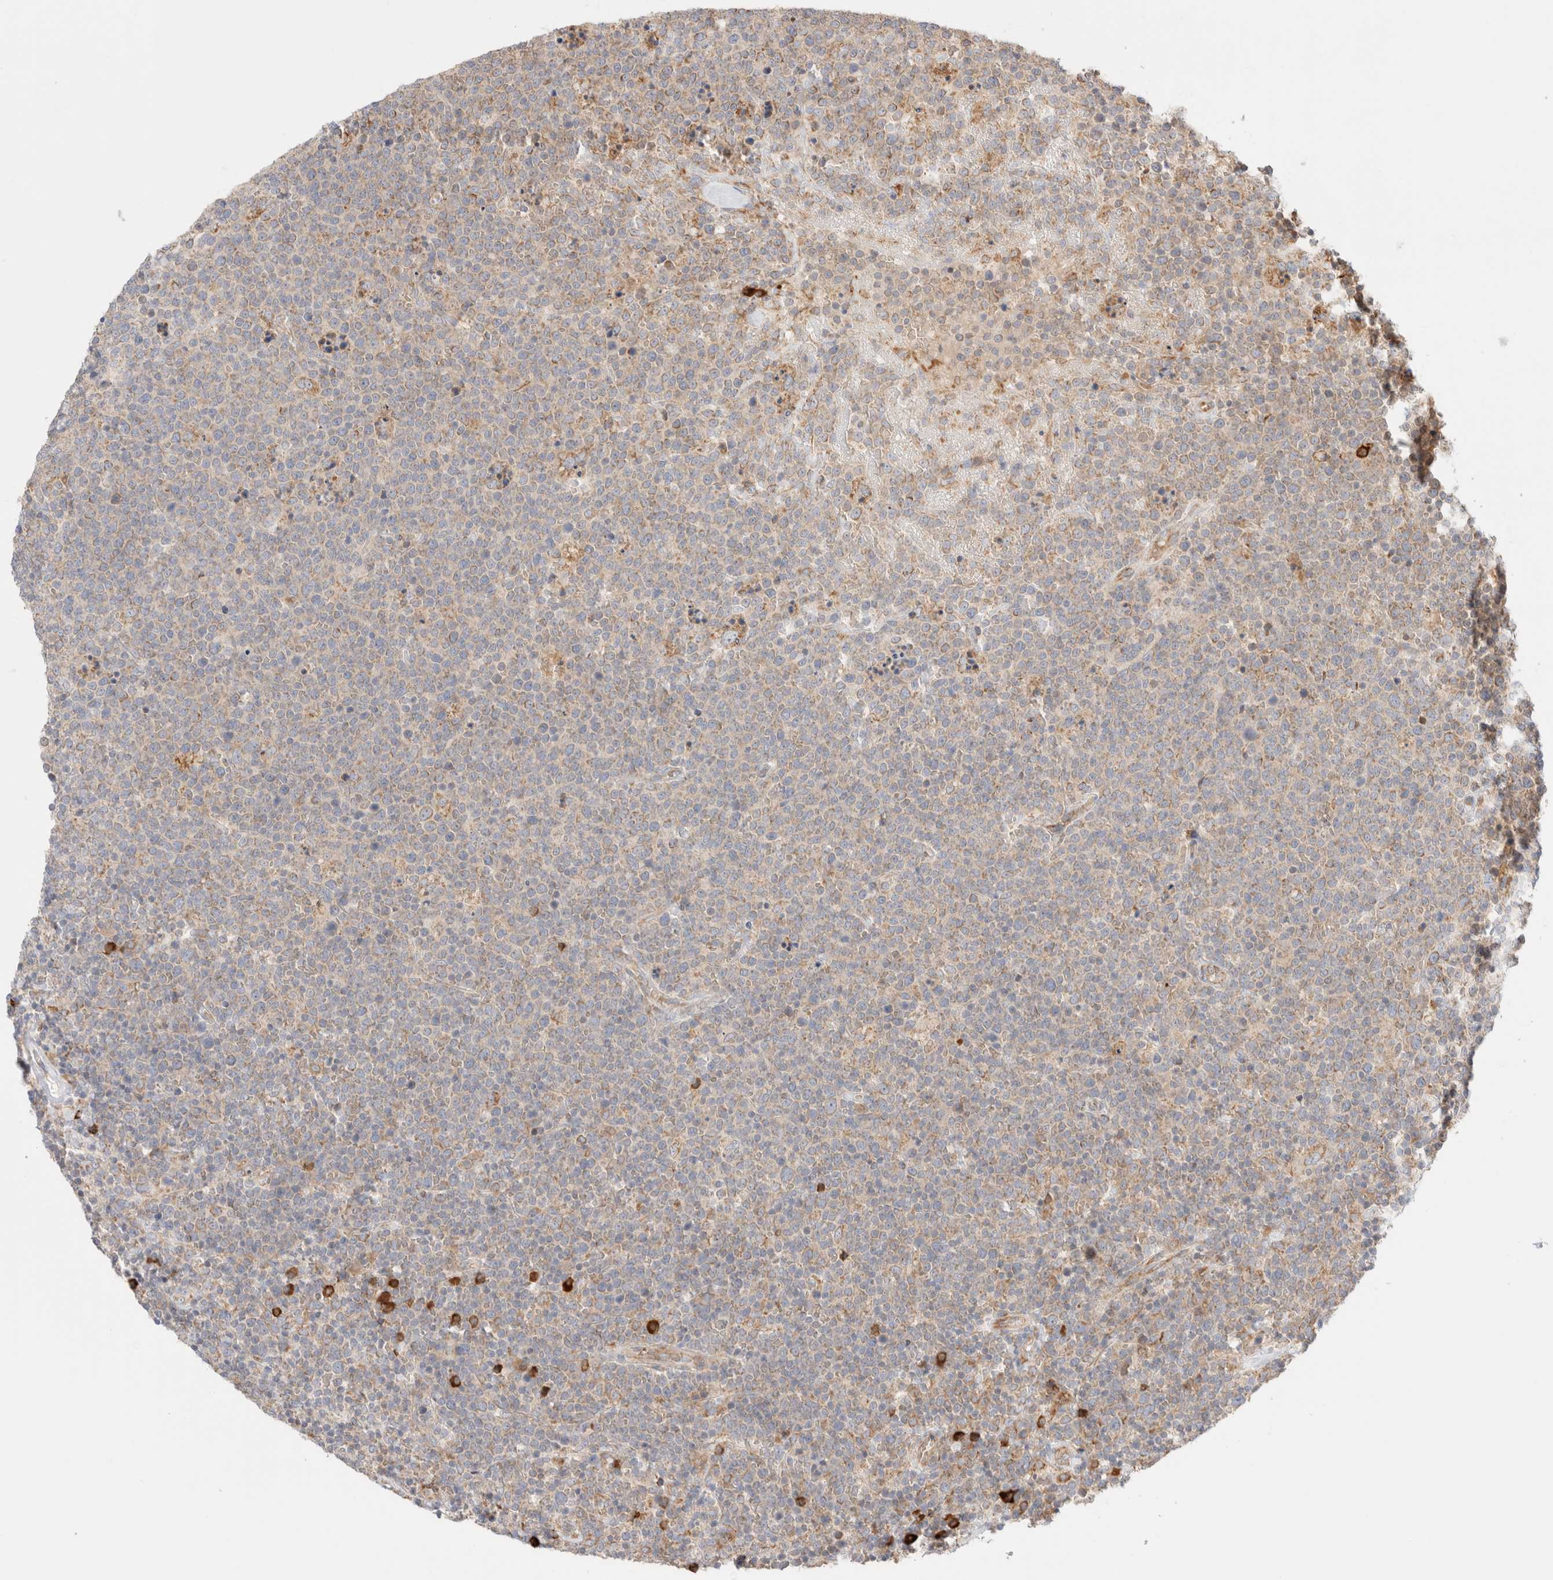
{"staining": {"intensity": "weak", "quantity": "<25%", "location": "cytoplasmic/membranous"}, "tissue": "lymphoma", "cell_type": "Tumor cells", "image_type": "cancer", "snomed": [{"axis": "morphology", "description": "Malignant lymphoma, non-Hodgkin's type, High grade"}, {"axis": "topography", "description": "Lymph node"}], "caption": "Immunohistochemistry (IHC) micrograph of human malignant lymphoma, non-Hodgkin's type (high-grade) stained for a protein (brown), which shows no positivity in tumor cells. (Brightfield microscopy of DAB (3,3'-diaminobenzidine) immunohistochemistry (IHC) at high magnification).", "gene": "UTS2B", "patient": {"sex": "male", "age": 61}}